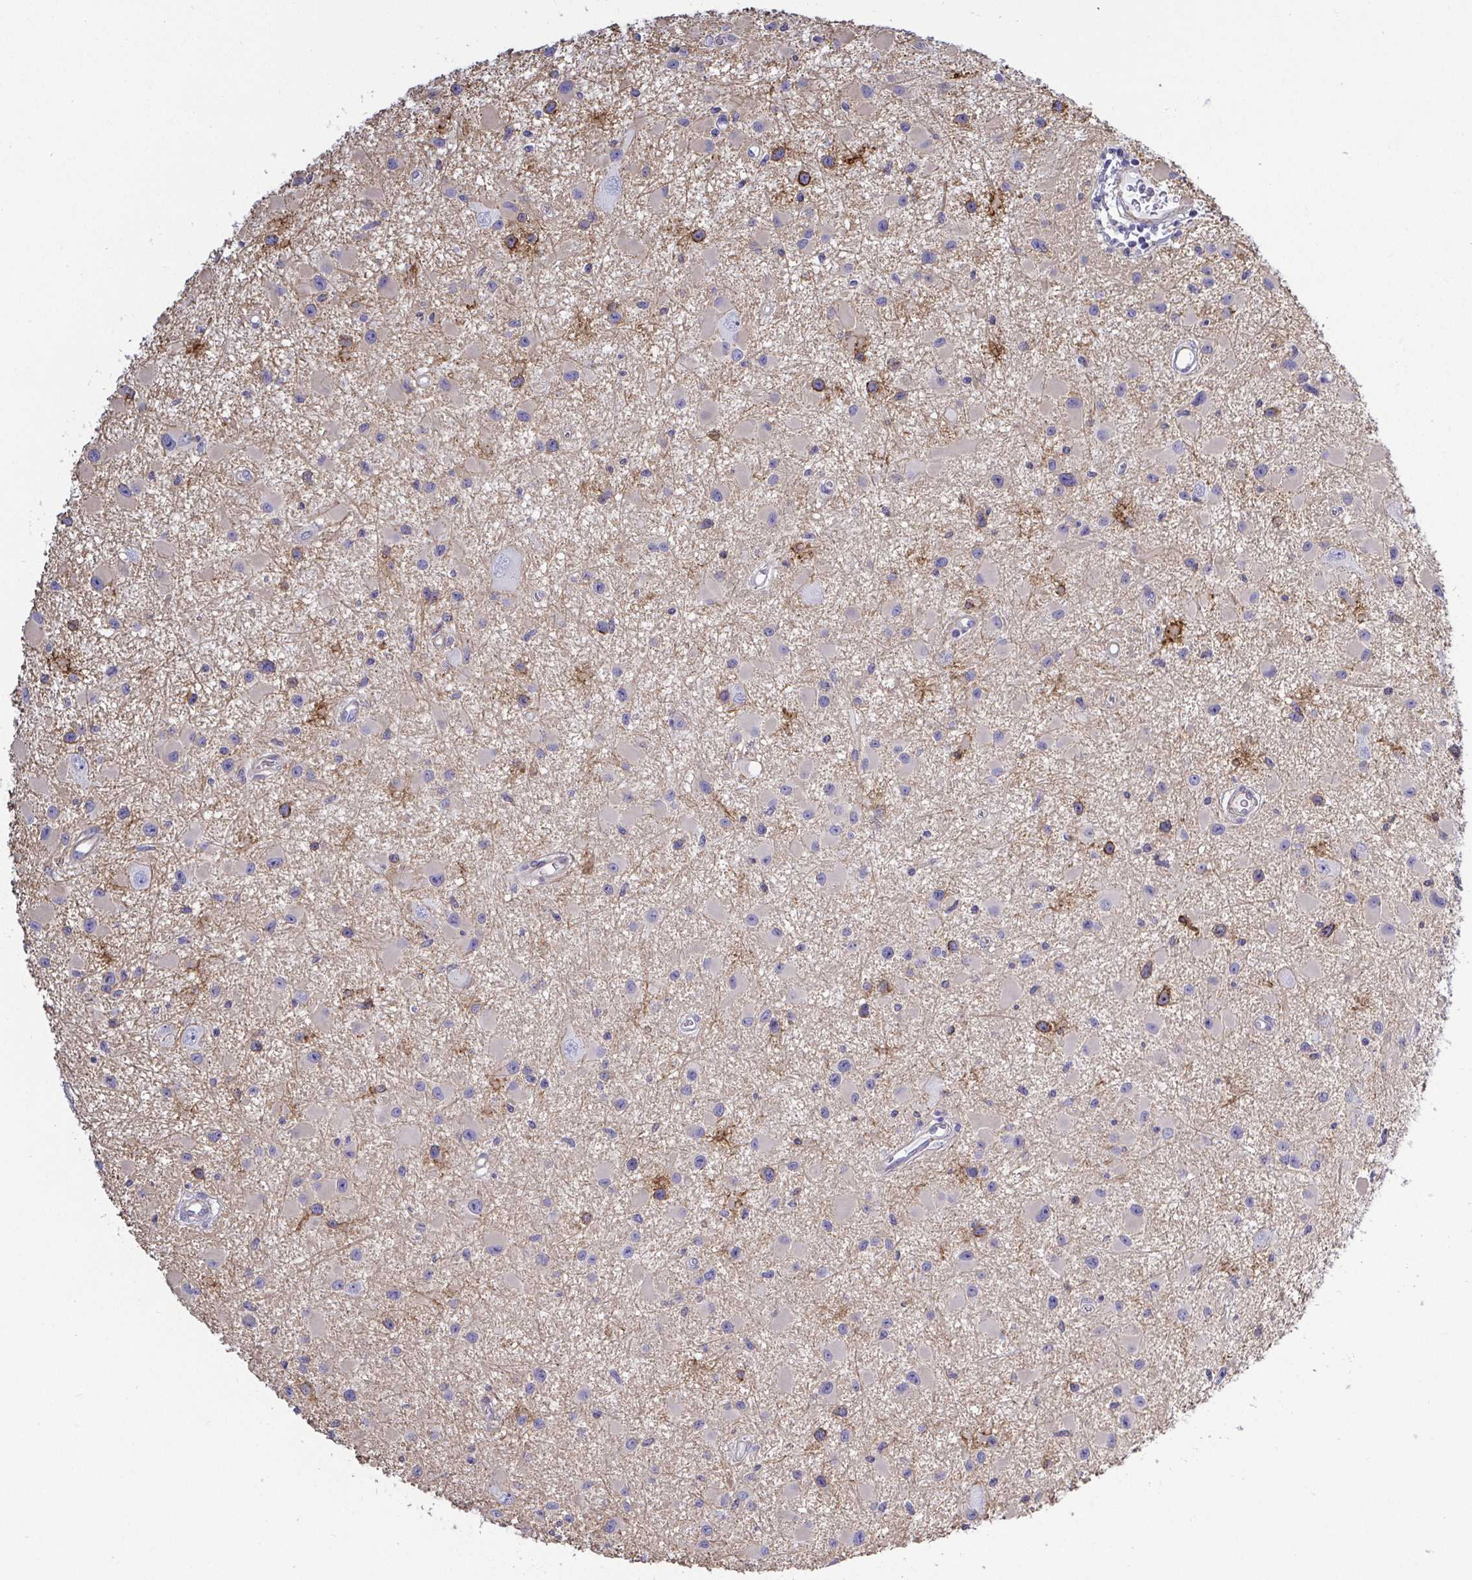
{"staining": {"intensity": "negative", "quantity": "none", "location": "none"}, "tissue": "glioma", "cell_type": "Tumor cells", "image_type": "cancer", "snomed": [{"axis": "morphology", "description": "Glioma, malignant, High grade"}, {"axis": "topography", "description": "Brain"}], "caption": "This is a image of immunohistochemistry staining of malignant high-grade glioma, which shows no positivity in tumor cells. (DAB immunohistochemistry (IHC) visualized using brightfield microscopy, high magnification).", "gene": "LIMA1", "patient": {"sex": "male", "age": 54}}